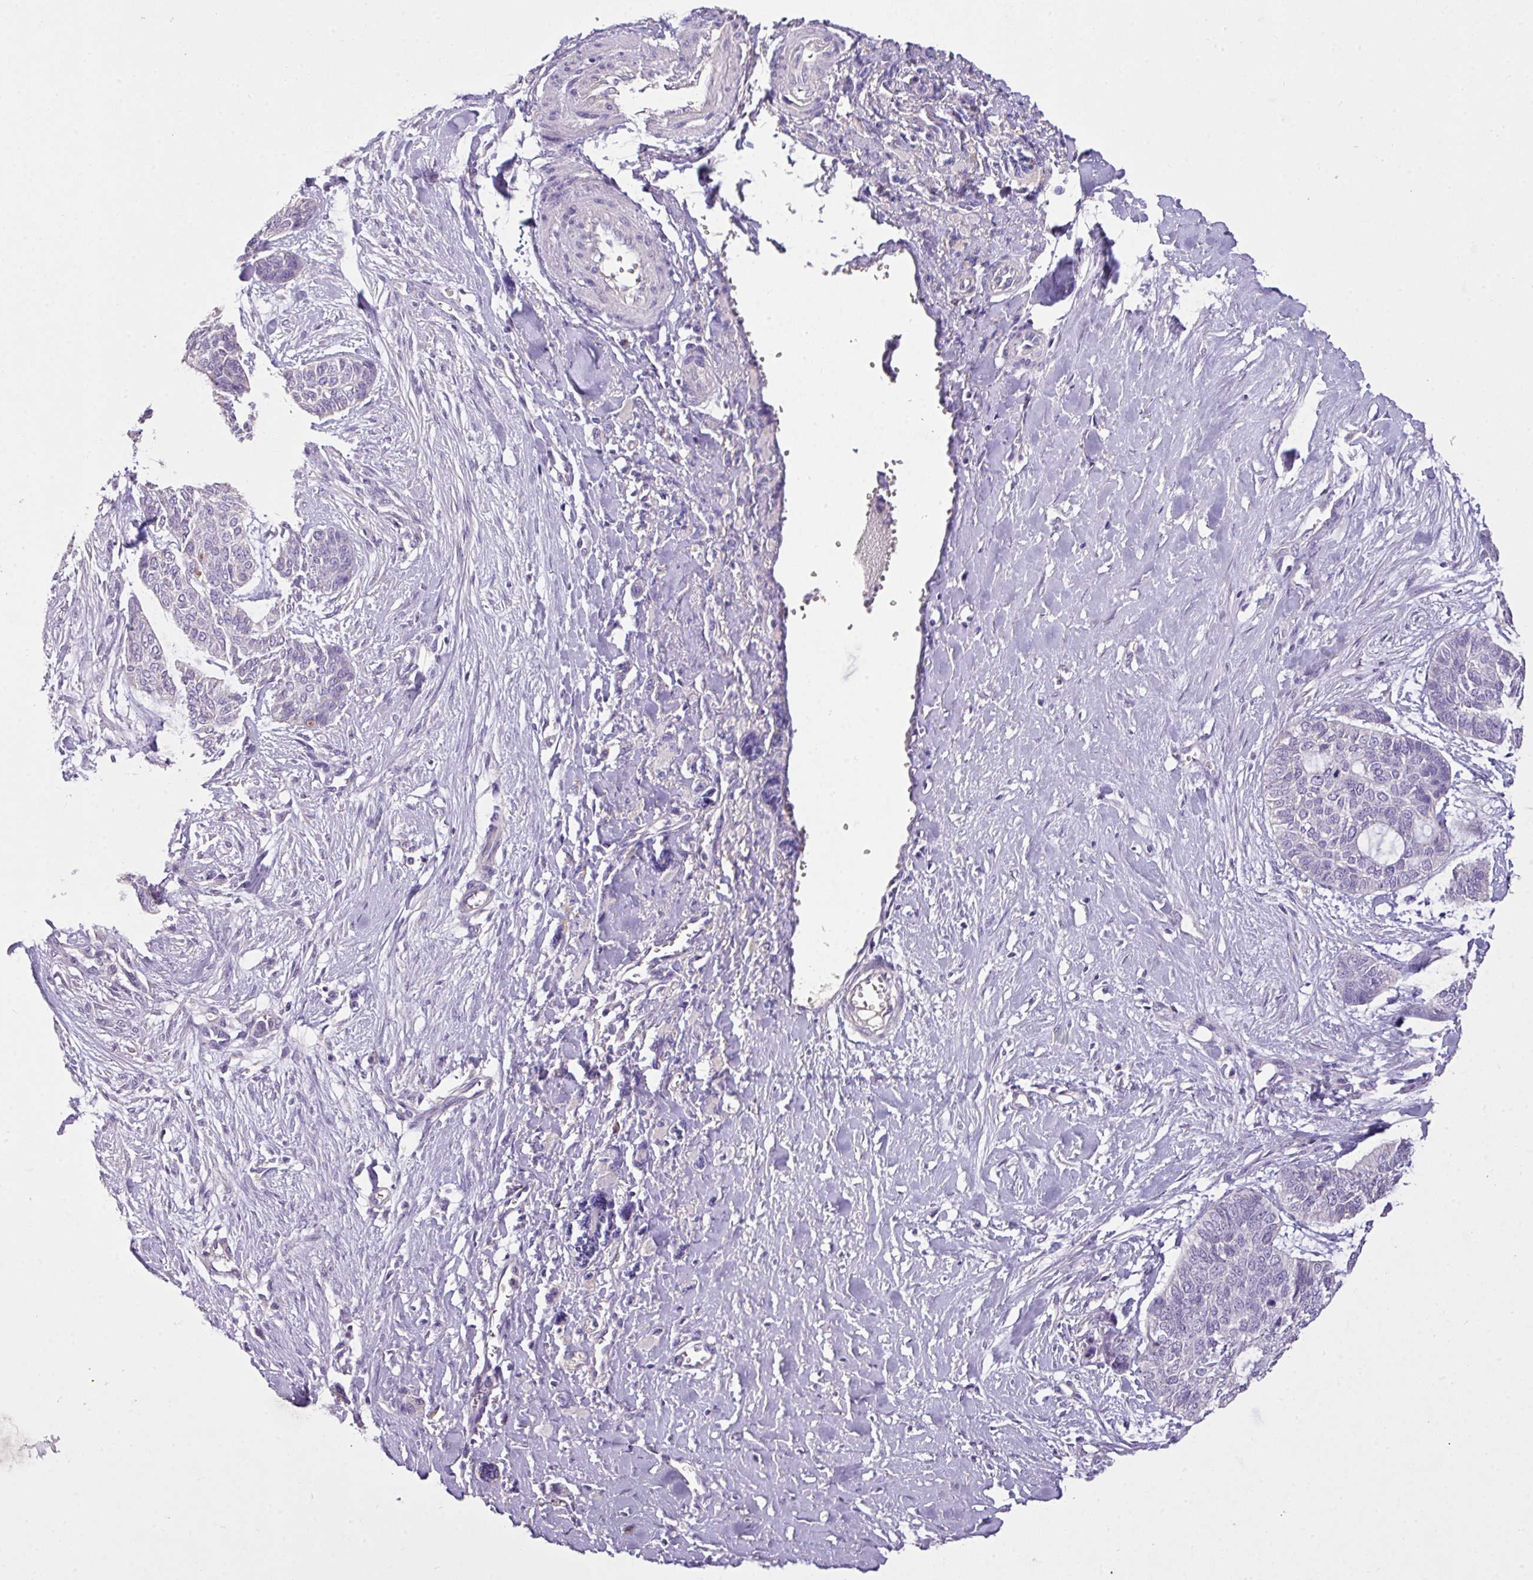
{"staining": {"intensity": "negative", "quantity": "none", "location": "none"}, "tissue": "skin cancer", "cell_type": "Tumor cells", "image_type": "cancer", "snomed": [{"axis": "morphology", "description": "Basal cell carcinoma"}, {"axis": "topography", "description": "Skin"}], "caption": "Skin cancer (basal cell carcinoma) was stained to show a protein in brown. There is no significant expression in tumor cells.", "gene": "OR6C6", "patient": {"sex": "female", "age": 64}}